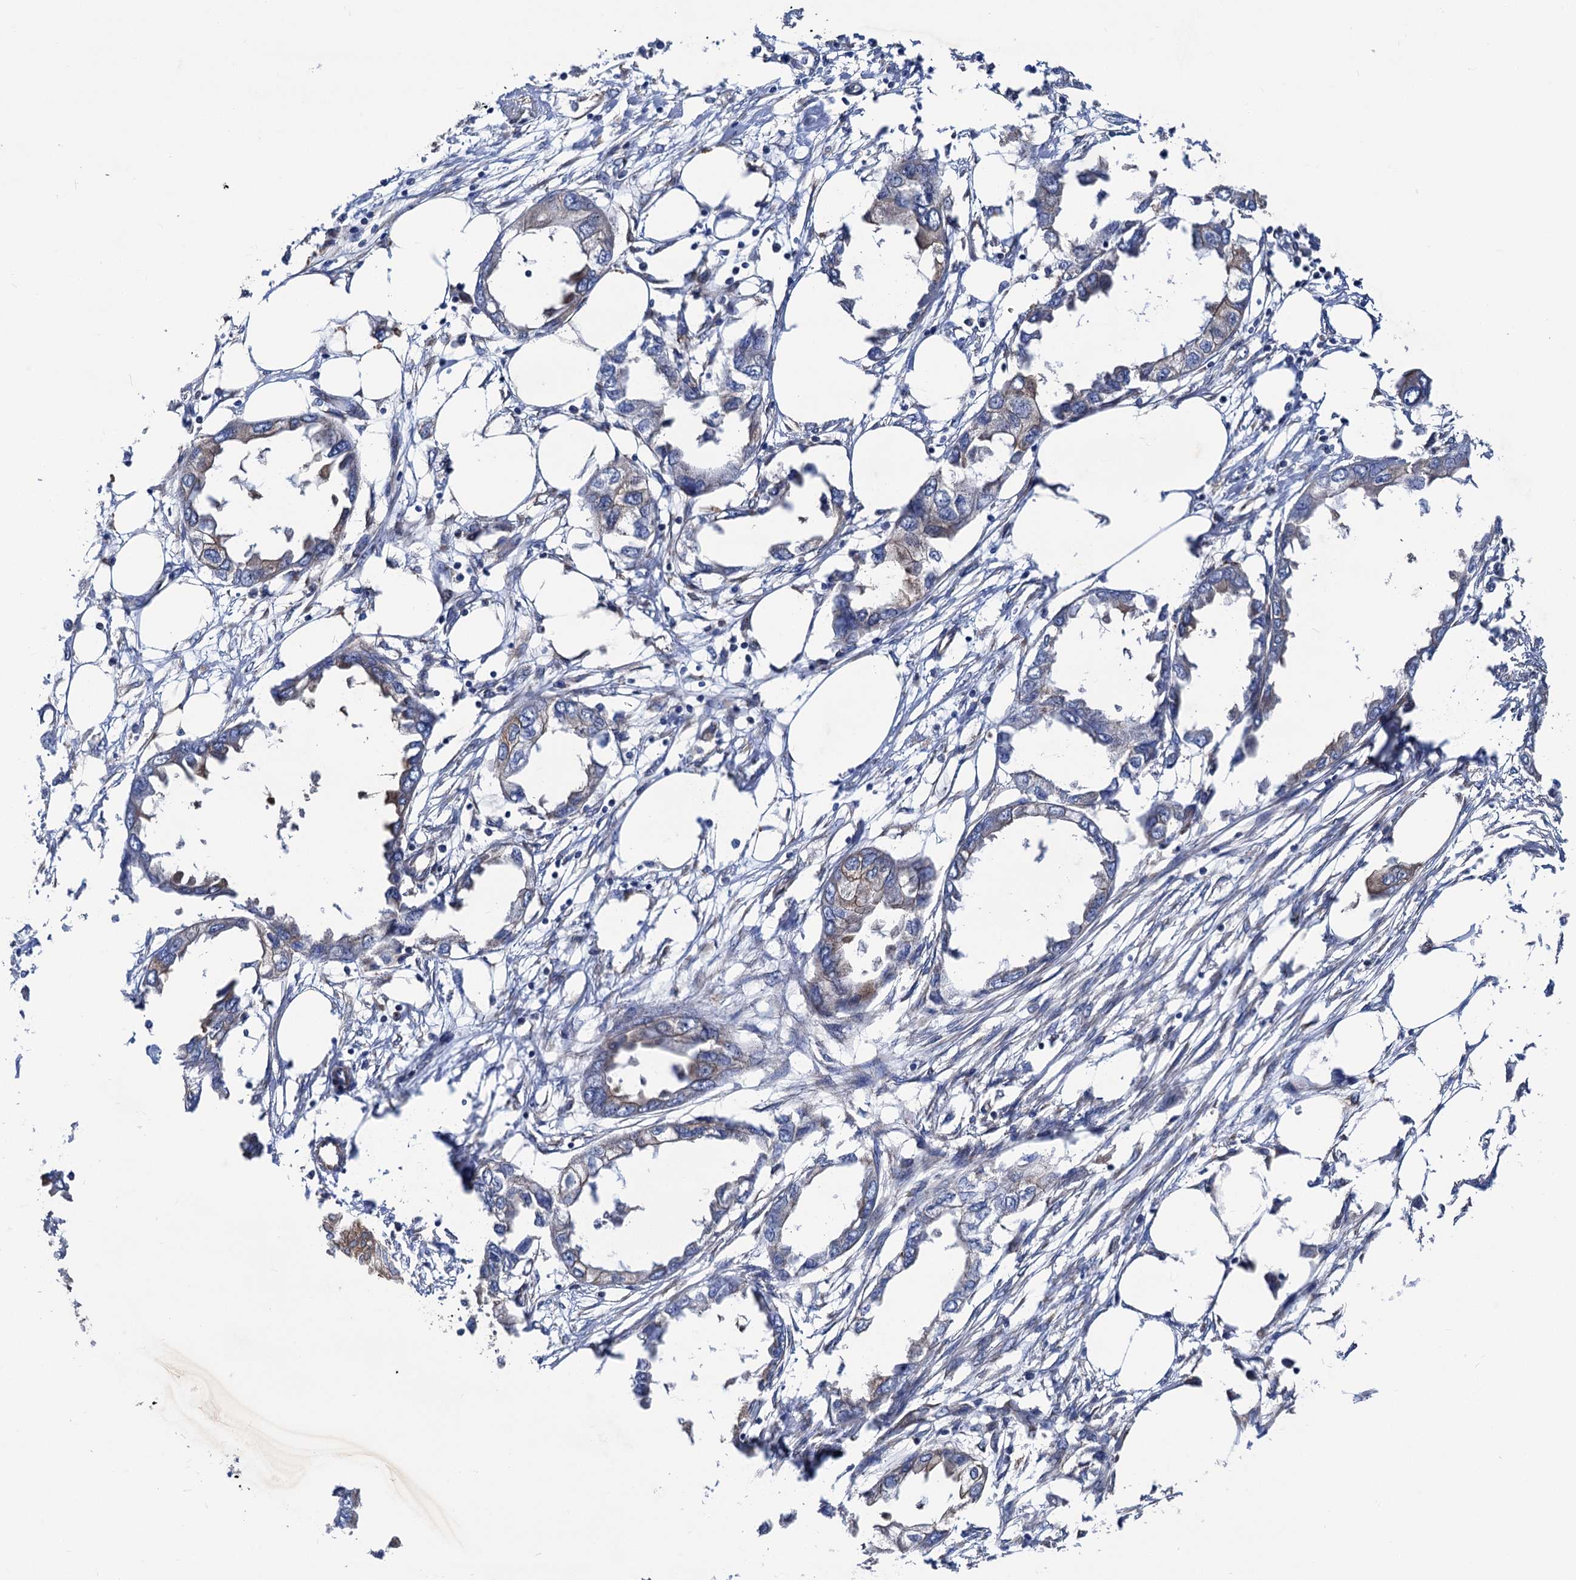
{"staining": {"intensity": "weak", "quantity": "<25%", "location": "cytoplasmic/membranous"}, "tissue": "endometrial cancer", "cell_type": "Tumor cells", "image_type": "cancer", "snomed": [{"axis": "morphology", "description": "Adenocarcinoma, NOS"}, {"axis": "morphology", "description": "Adenocarcinoma, metastatic, NOS"}, {"axis": "topography", "description": "Adipose tissue"}, {"axis": "topography", "description": "Endometrium"}], "caption": "The immunohistochemistry (IHC) histopathology image has no significant positivity in tumor cells of endometrial cancer tissue.", "gene": "TRIM55", "patient": {"sex": "female", "age": 67}}